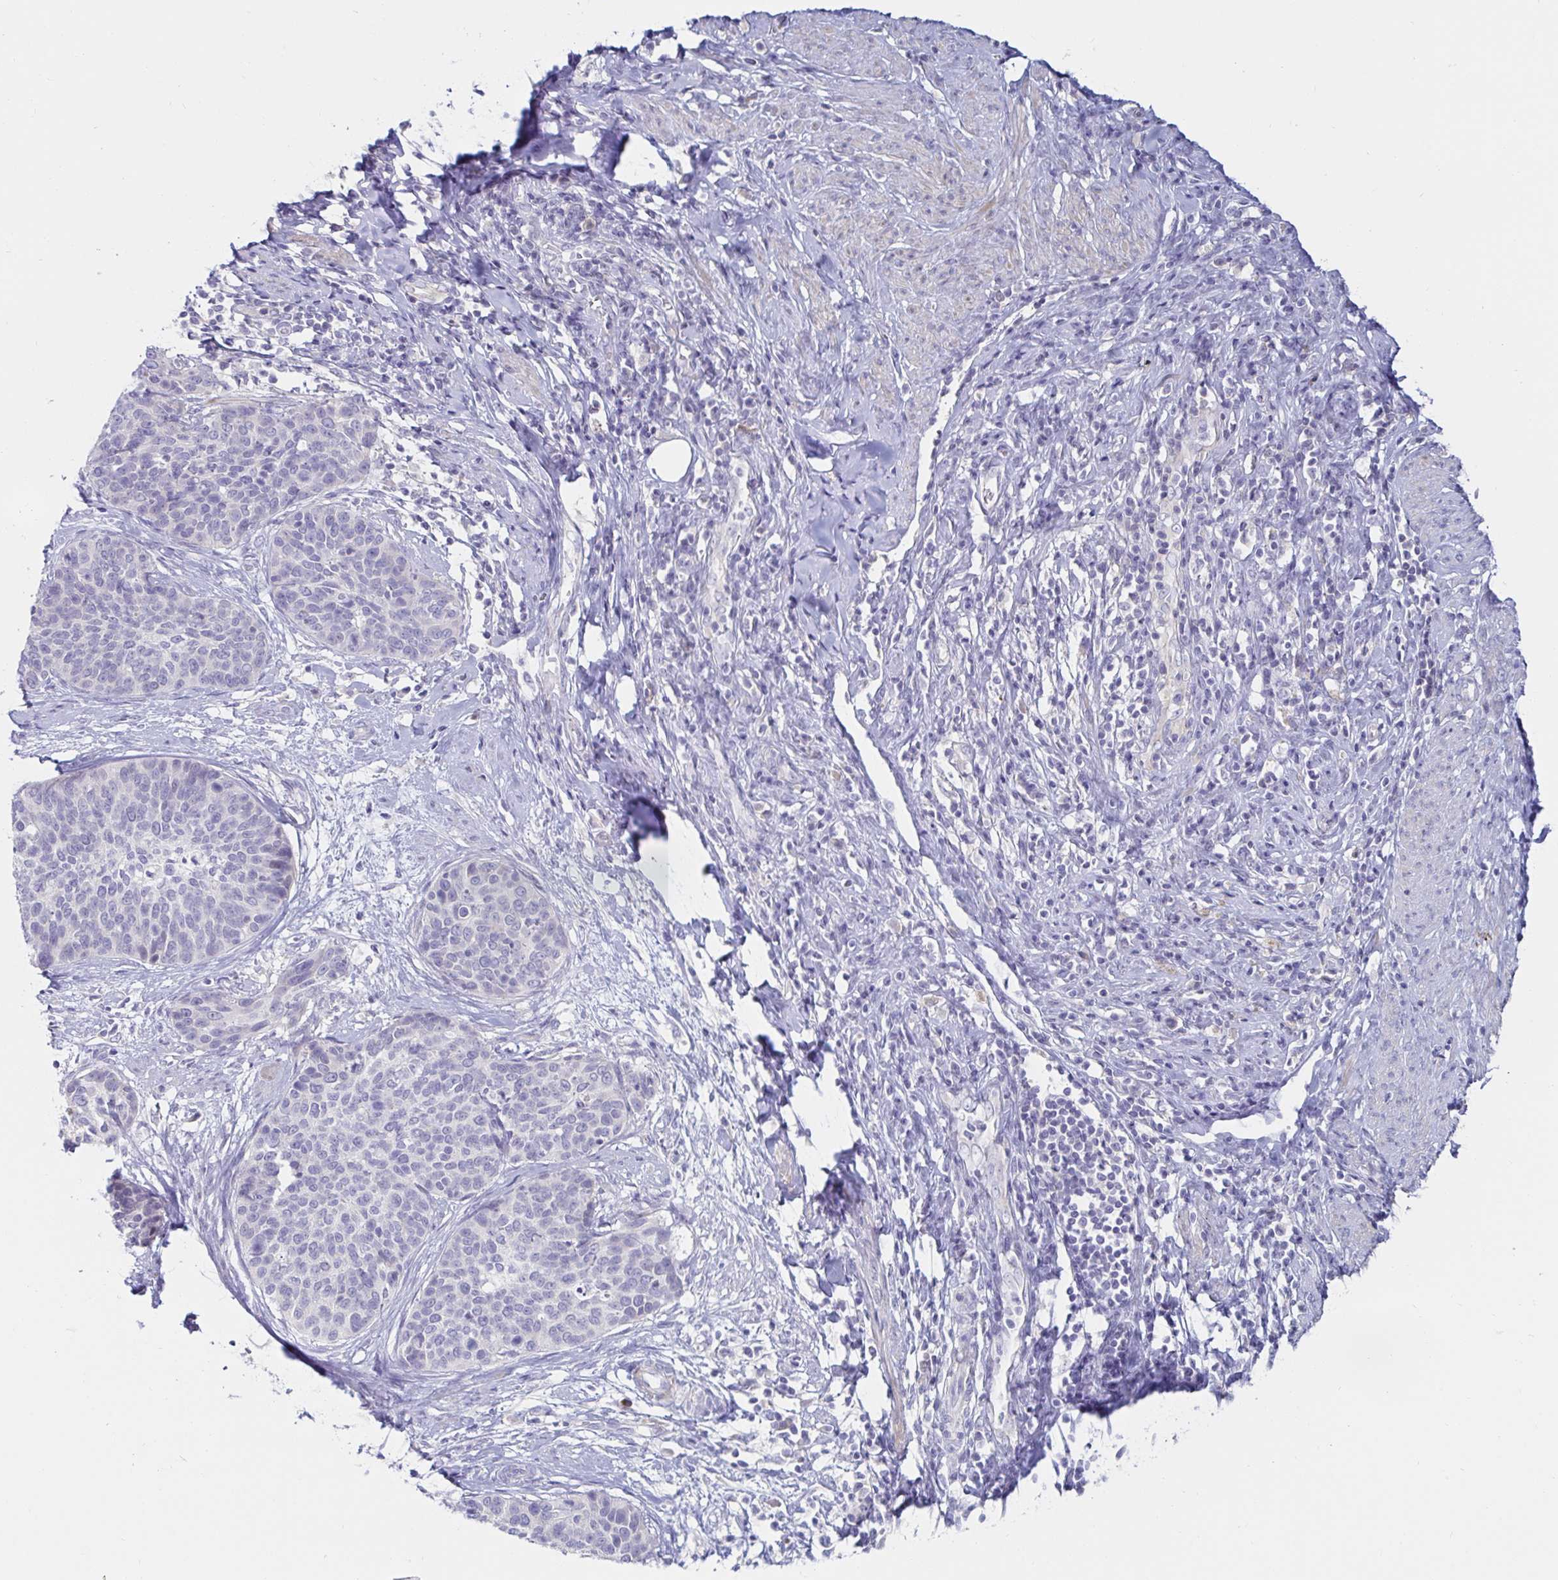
{"staining": {"intensity": "negative", "quantity": "none", "location": "none"}, "tissue": "cervical cancer", "cell_type": "Tumor cells", "image_type": "cancer", "snomed": [{"axis": "morphology", "description": "Squamous cell carcinoma, NOS"}, {"axis": "topography", "description": "Cervix"}], "caption": "An immunohistochemistry (IHC) image of cervical cancer (squamous cell carcinoma) is shown. There is no staining in tumor cells of cervical cancer (squamous cell carcinoma).", "gene": "C4orf17", "patient": {"sex": "female", "age": 69}}